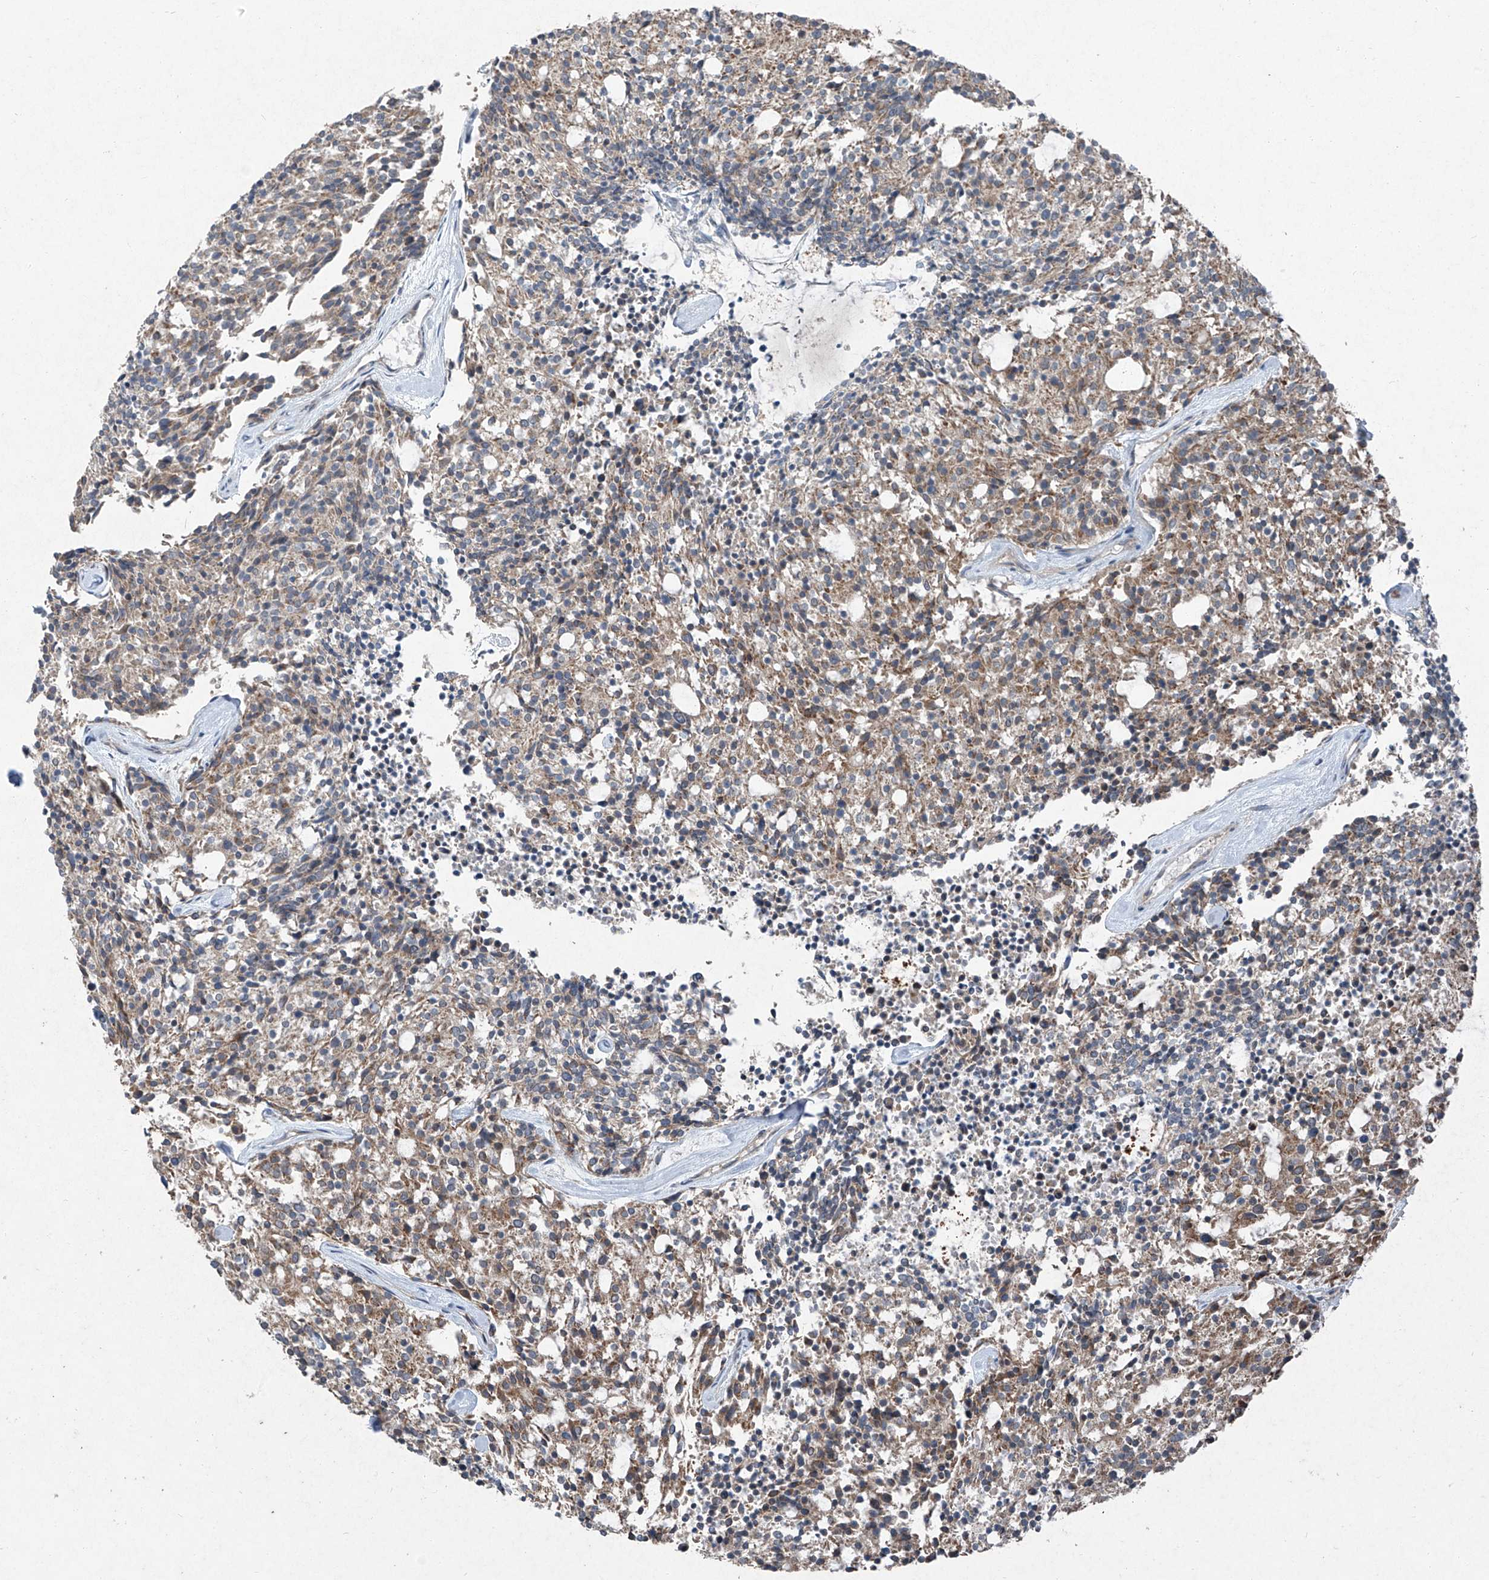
{"staining": {"intensity": "moderate", "quantity": ">75%", "location": "cytoplasmic/membranous"}, "tissue": "carcinoid", "cell_type": "Tumor cells", "image_type": "cancer", "snomed": [{"axis": "morphology", "description": "Carcinoid, malignant, NOS"}, {"axis": "topography", "description": "Pancreas"}], "caption": "Immunohistochemical staining of human malignant carcinoid displays moderate cytoplasmic/membranous protein staining in about >75% of tumor cells.", "gene": "FOXRED2", "patient": {"sex": "female", "age": 54}}